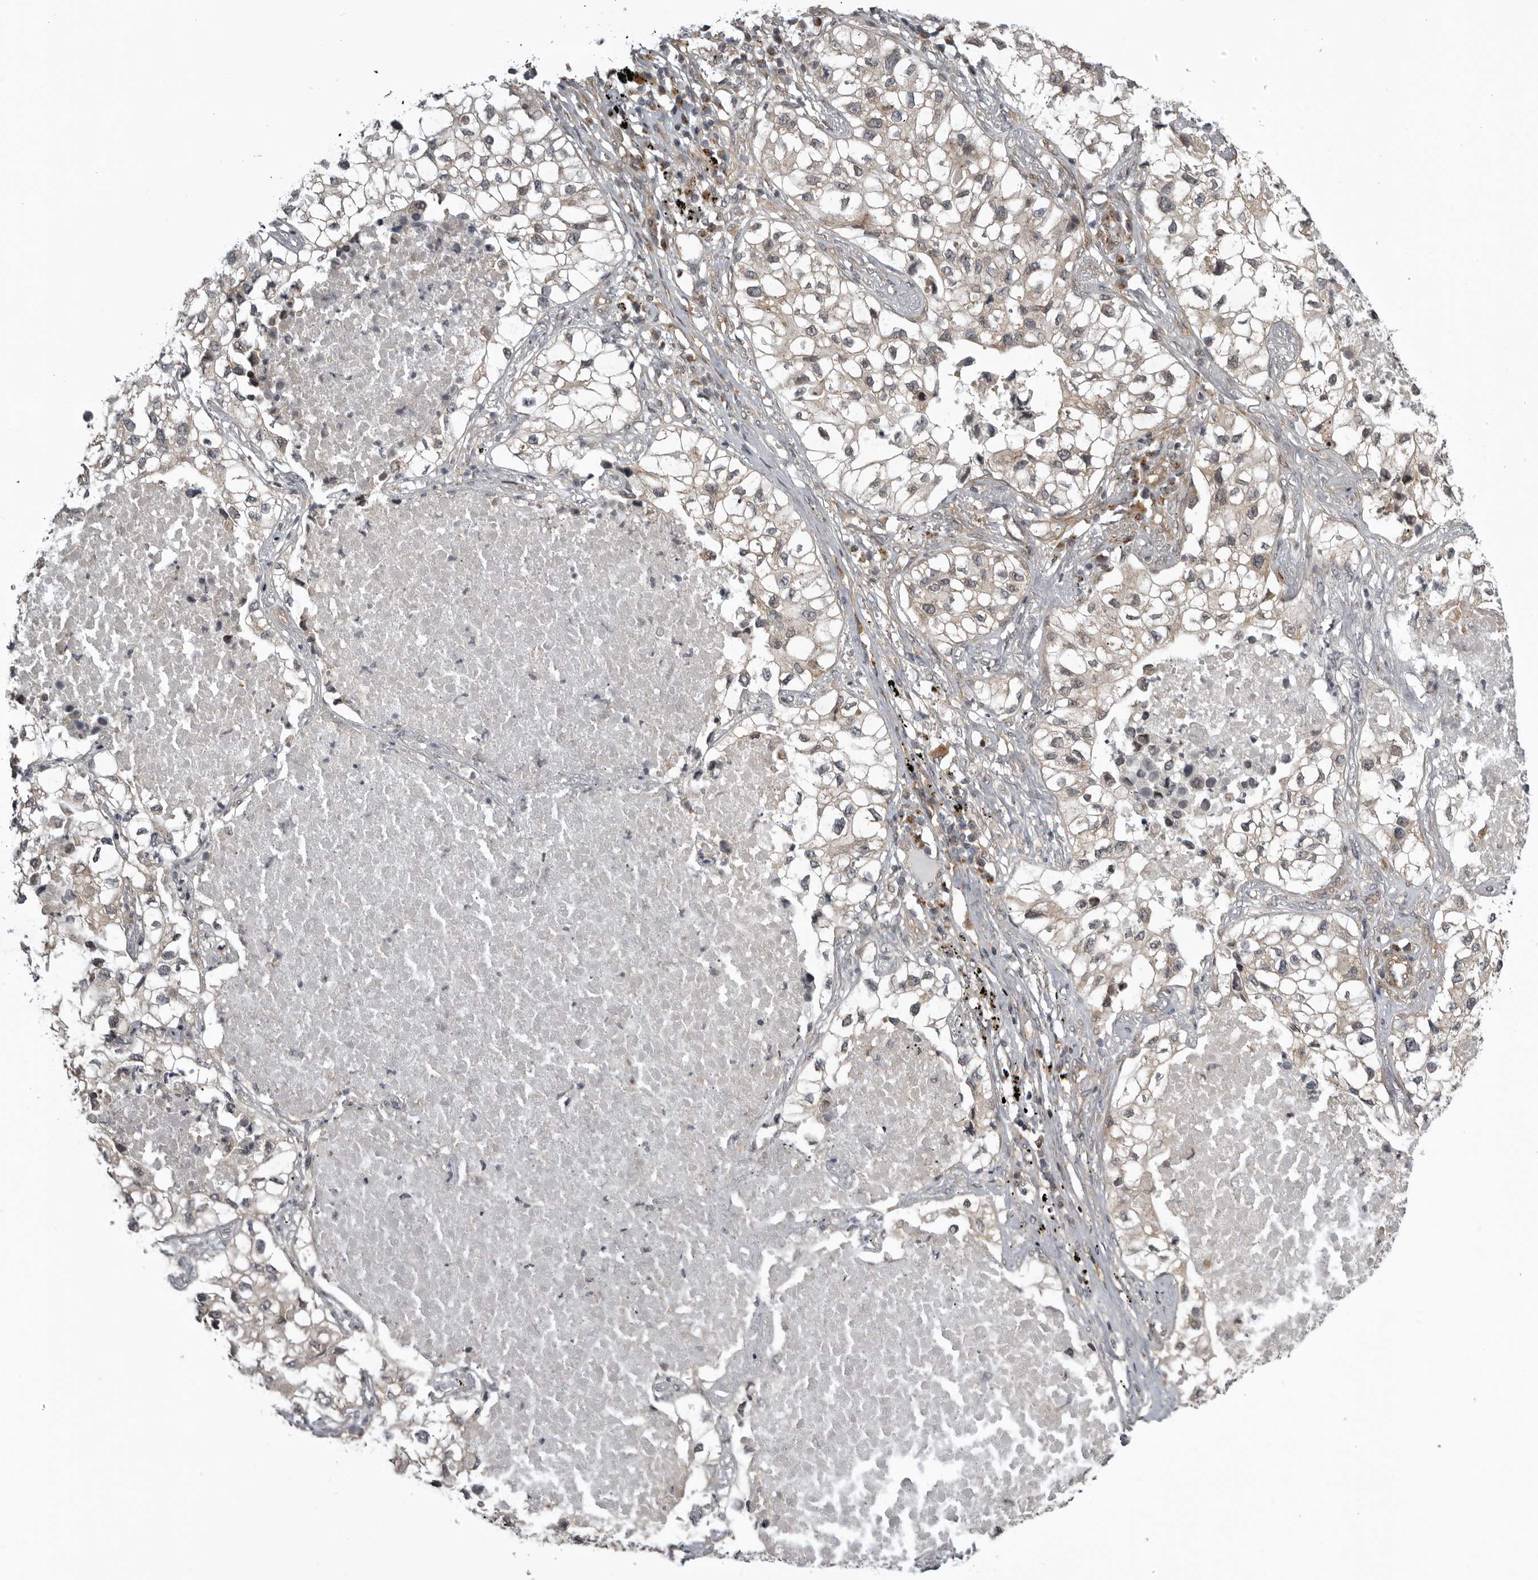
{"staining": {"intensity": "negative", "quantity": "none", "location": "none"}, "tissue": "lung cancer", "cell_type": "Tumor cells", "image_type": "cancer", "snomed": [{"axis": "morphology", "description": "Adenocarcinoma, NOS"}, {"axis": "topography", "description": "Lung"}], "caption": "IHC of human adenocarcinoma (lung) demonstrates no staining in tumor cells.", "gene": "SNX16", "patient": {"sex": "male", "age": 63}}